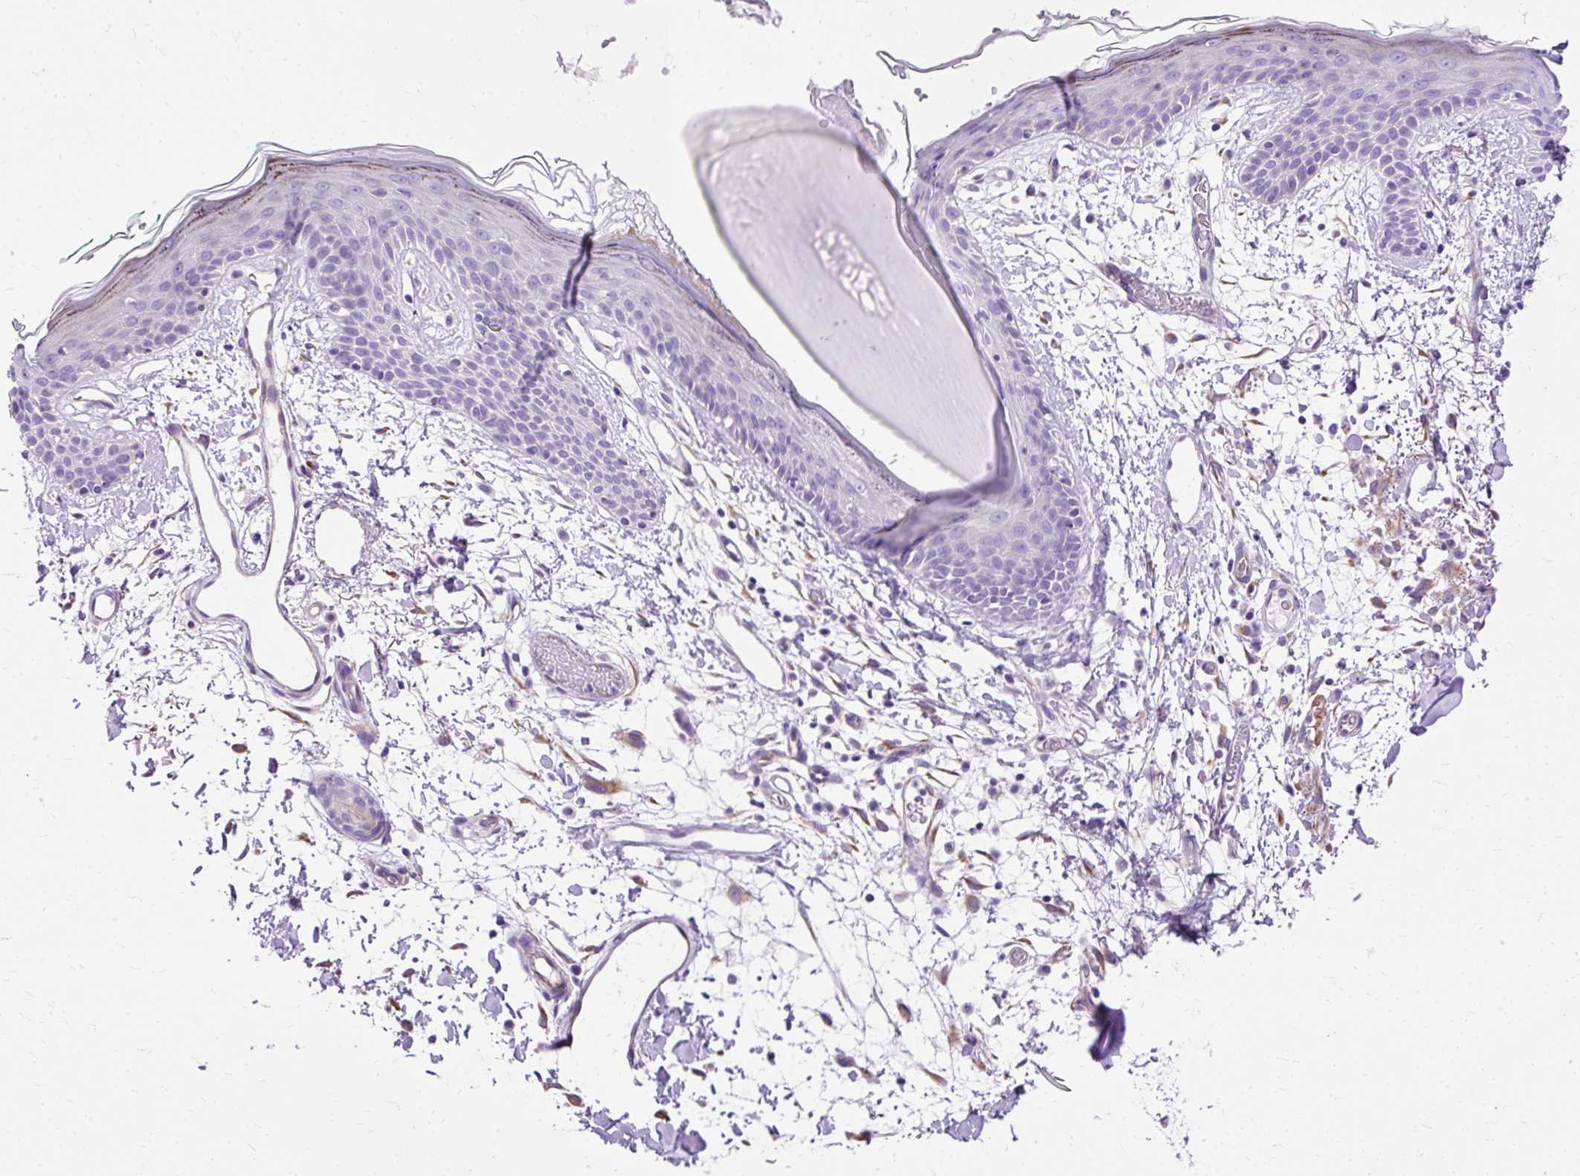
{"staining": {"intensity": "negative", "quantity": "none", "location": "none"}, "tissue": "skin", "cell_type": "Fibroblasts", "image_type": "normal", "snomed": [{"axis": "morphology", "description": "Normal tissue, NOS"}, {"axis": "topography", "description": "Skin"}], "caption": "The immunohistochemistry (IHC) histopathology image has no significant expression in fibroblasts of skin.", "gene": "MYO6", "patient": {"sex": "male", "age": 79}}